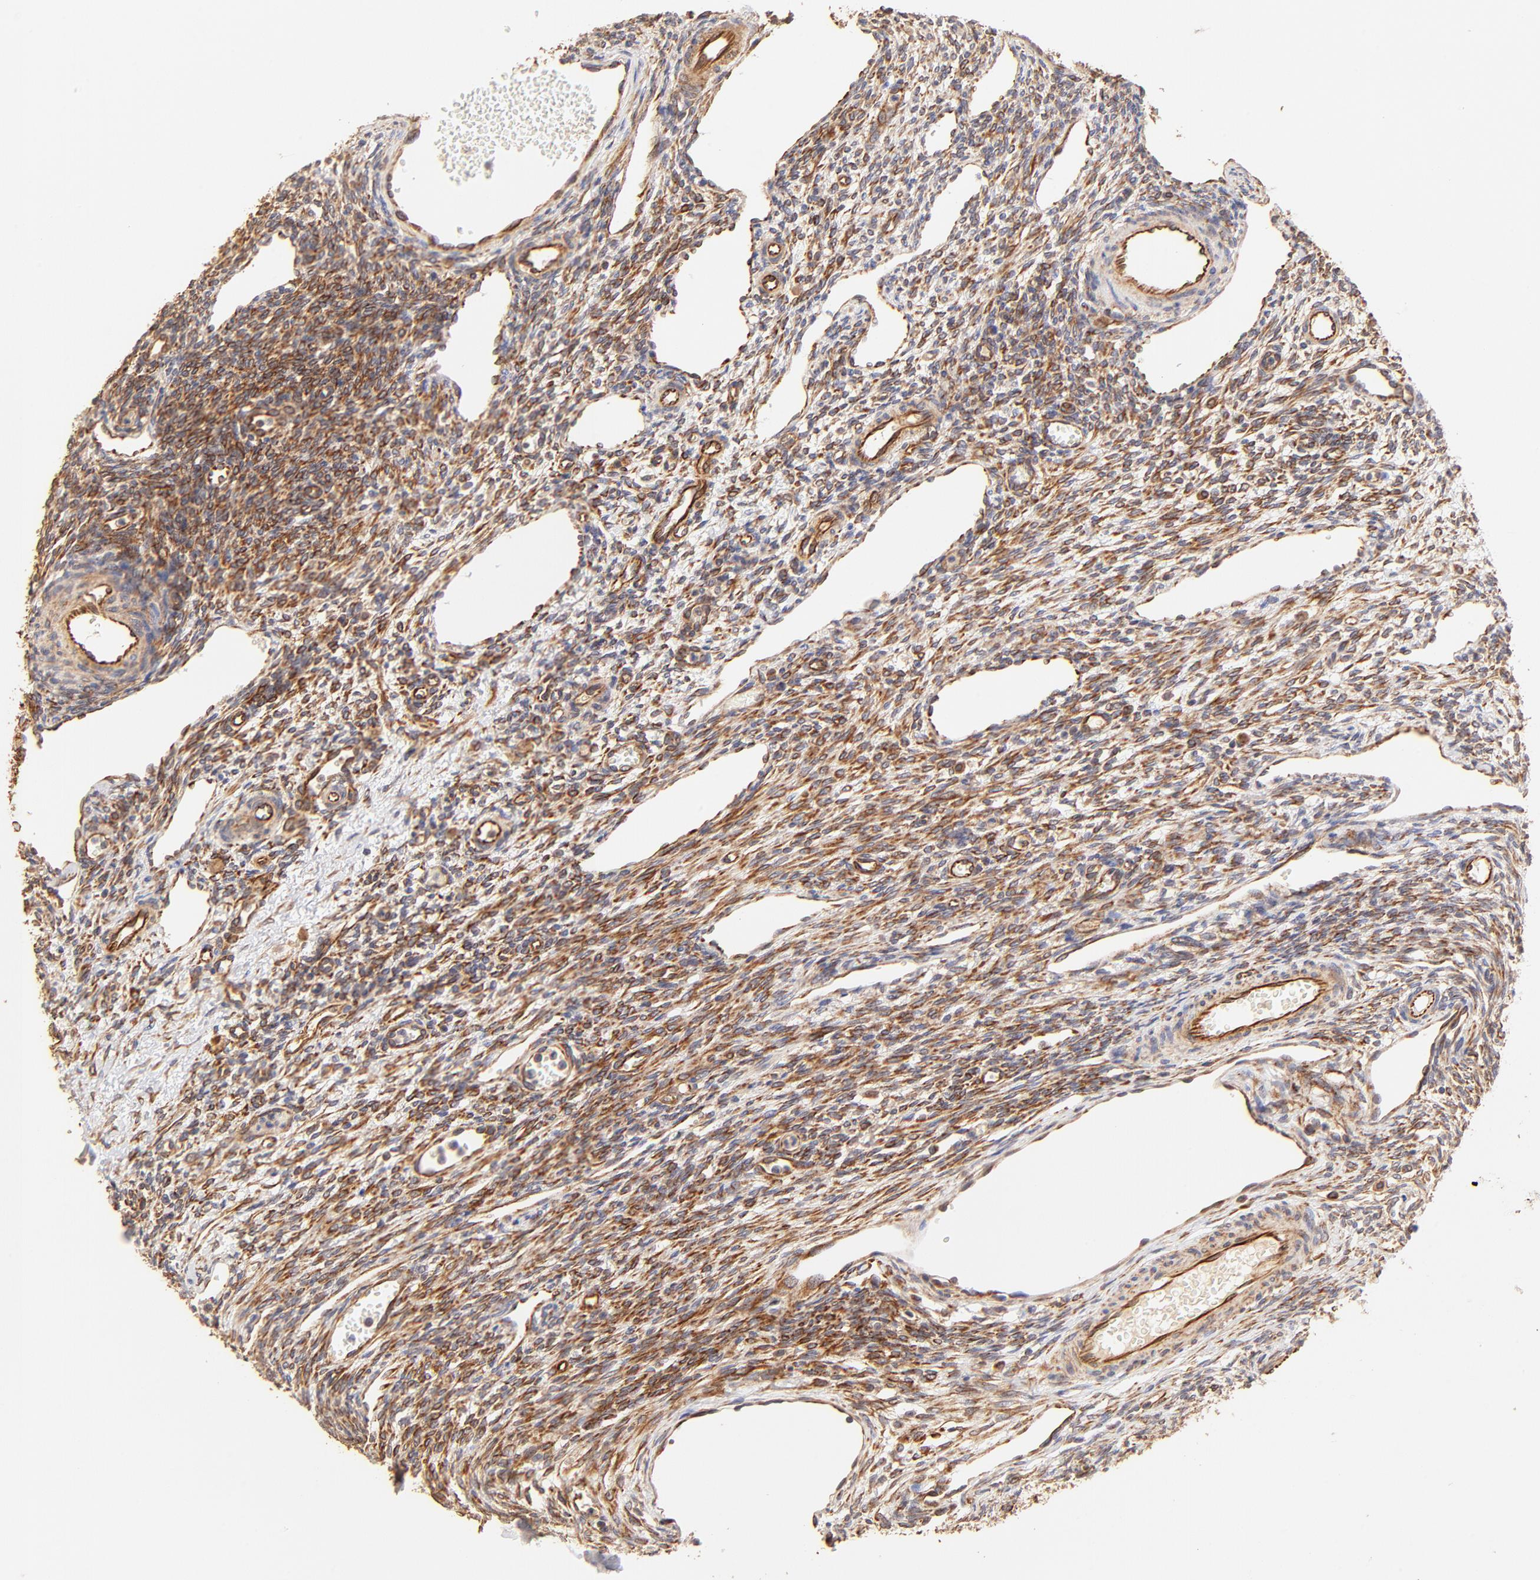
{"staining": {"intensity": "weak", "quantity": ">75%", "location": "cytoplasmic/membranous"}, "tissue": "ovary", "cell_type": "Follicle cells", "image_type": "normal", "snomed": [{"axis": "morphology", "description": "Normal tissue, NOS"}, {"axis": "topography", "description": "Ovary"}], "caption": "Approximately >75% of follicle cells in benign ovary show weak cytoplasmic/membranous protein staining as visualized by brown immunohistochemical staining.", "gene": "TNFAIP3", "patient": {"sex": "female", "age": 33}}